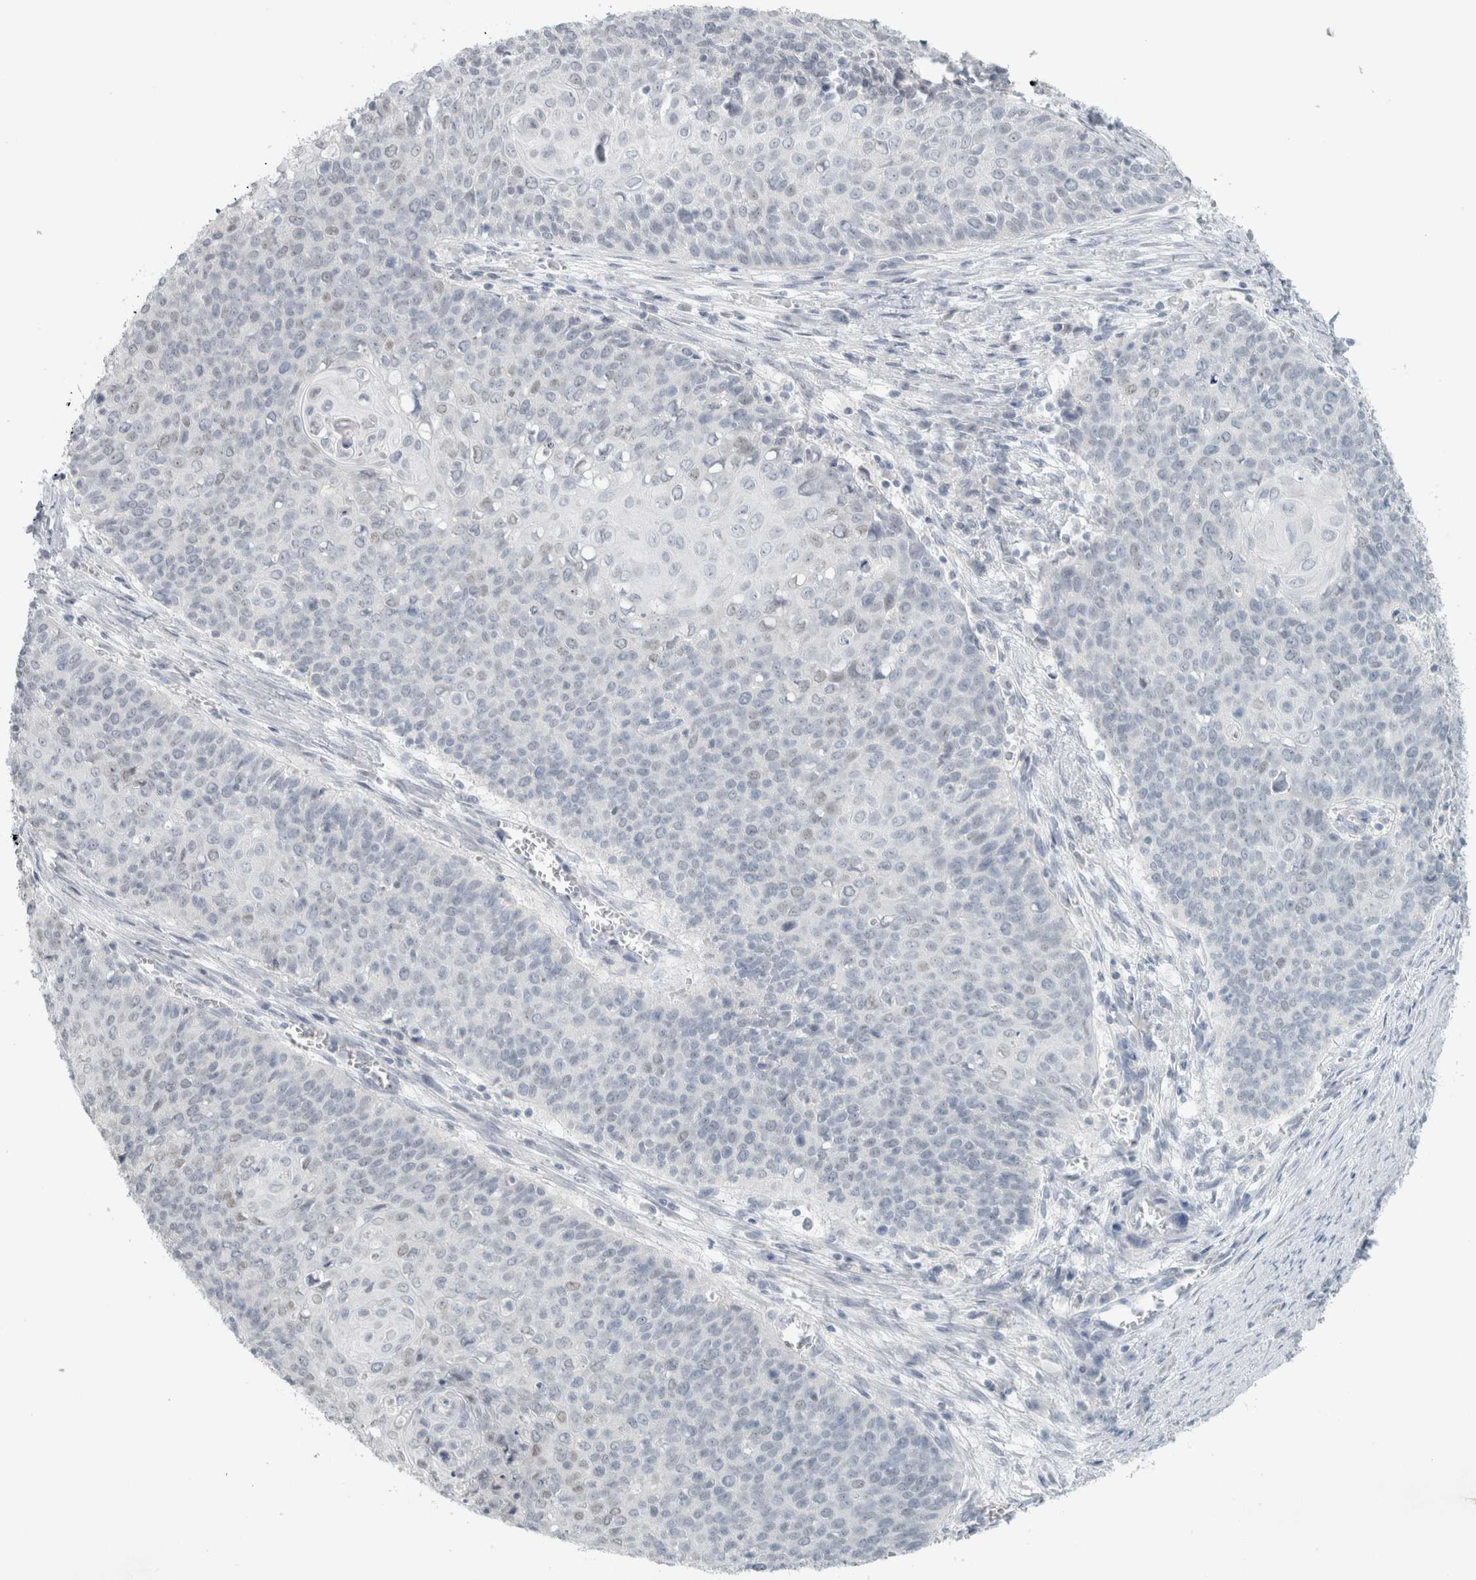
{"staining": {"intensity": "negative", "quantity": "none", "location": "none"}, "tissue": "cervical cancer", "cell_type": "Tumor cells", "image_type": "cancer", "snomed": [{"axis": "morphology", "description": "Squamous cell carcinoma, NOS"}, {"axis": "topography", "description": "Cervix"}], "caption": "The immunohistochemistry (IHC) histopathology image has no significant expression in tumor cells of cervical cancer (squamous cell carcinoma) tissue. (DAB (3,3'-diaminobenzidine) immunohistochemistry, high magnification).", "gene": "TRIT1", "patient": {"sex": "female", "age": 39}}